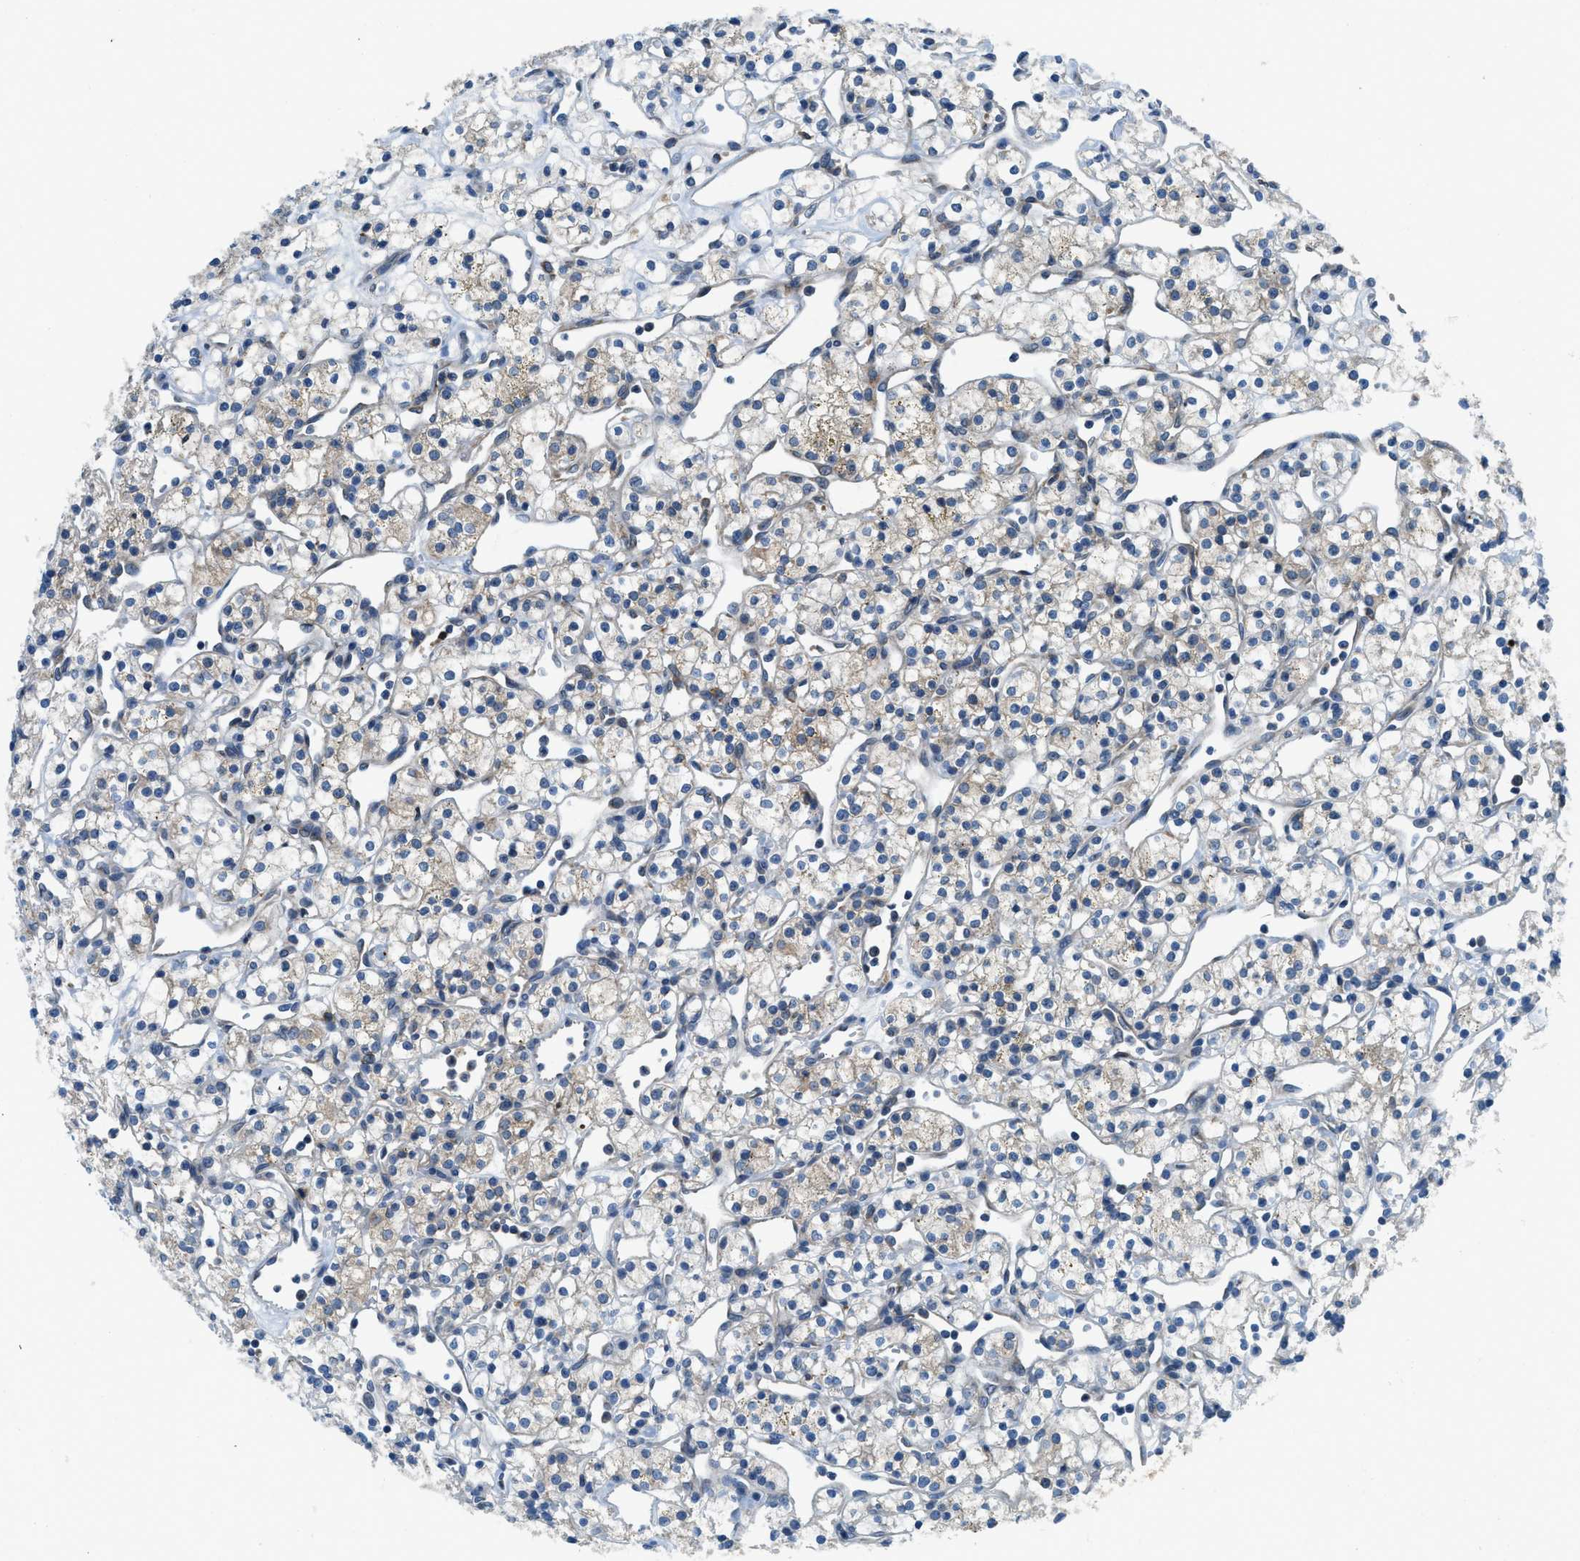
{"staining": {"intensity": "weak", "quantity": "<25%", "location": "cytoplasmic/membranous"}, "tissue": "renal cancer", "cell_type": "Tumor cells", "image_type": "cancer", "snomed": [{"axis": "morphology", "description": "Adenocarcinoma, NOS"}, {"axis": "topography", "description": "Kidney"}], "caption": "IHC photomicrograph of renal adenocarcinoma stained for a protein (brown), which displays no expression in tumor cells.", "gene": "BCAP31", "patient": {"sex": "female", "age": 60}}